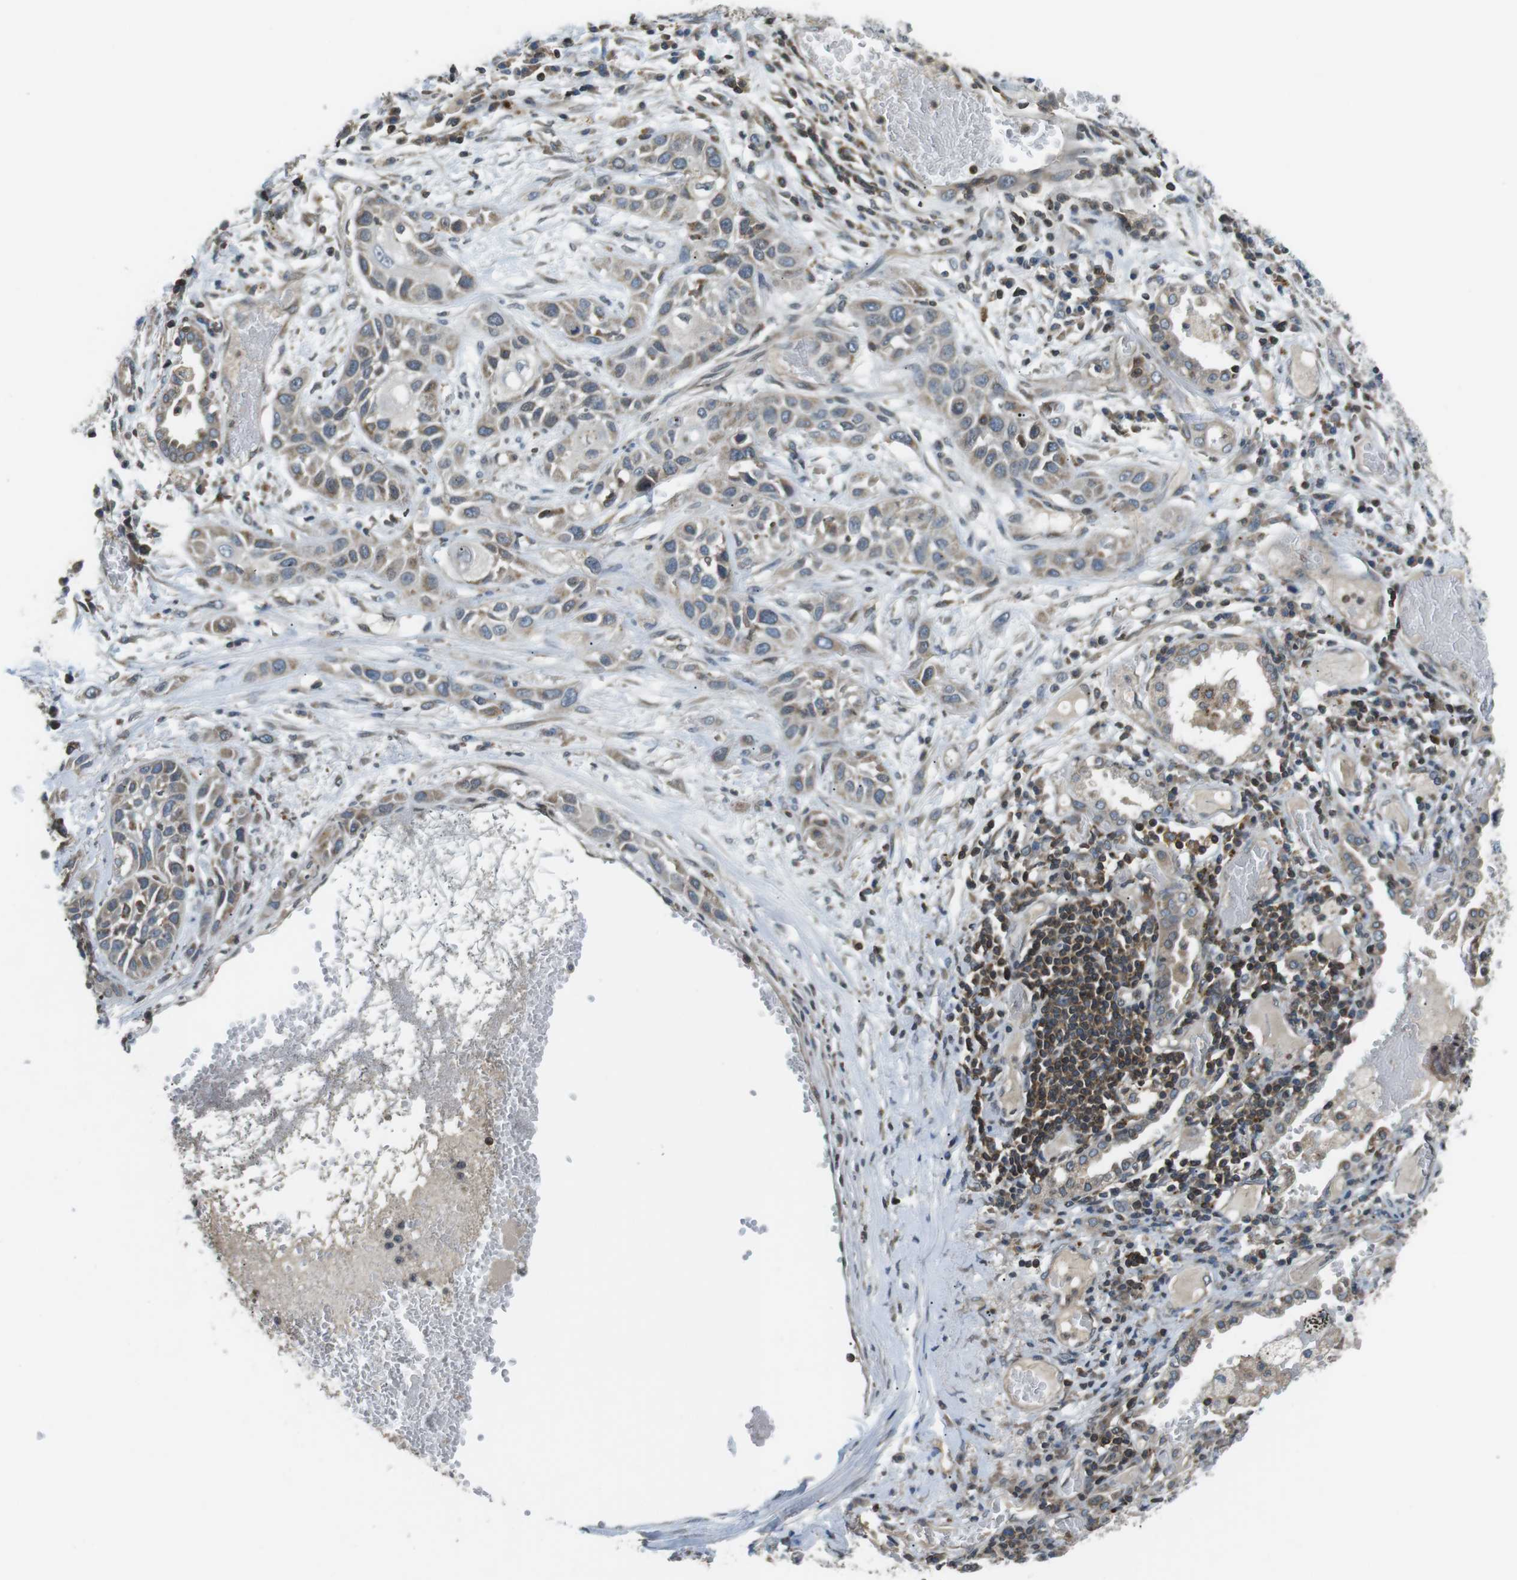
{"staining": {"intensity": "weak", "quantity": "<25%", "location": "cytoplasmic/membranous"}, "tissue": "lung cancer", "cell_type": "Tumor cells", "image_type": "cancer", "snomed": [{"axis": "morphology", "description": "Squamous cell carcinoma, NOS"}, {"axis": "topography", "description": "Lung"}], "caption": "Tumor cells show no significant expression in lung cancer (squamous cell carcinoma).", "gene": "TMX4", "patient": {"sex": "male", "age": 71}}